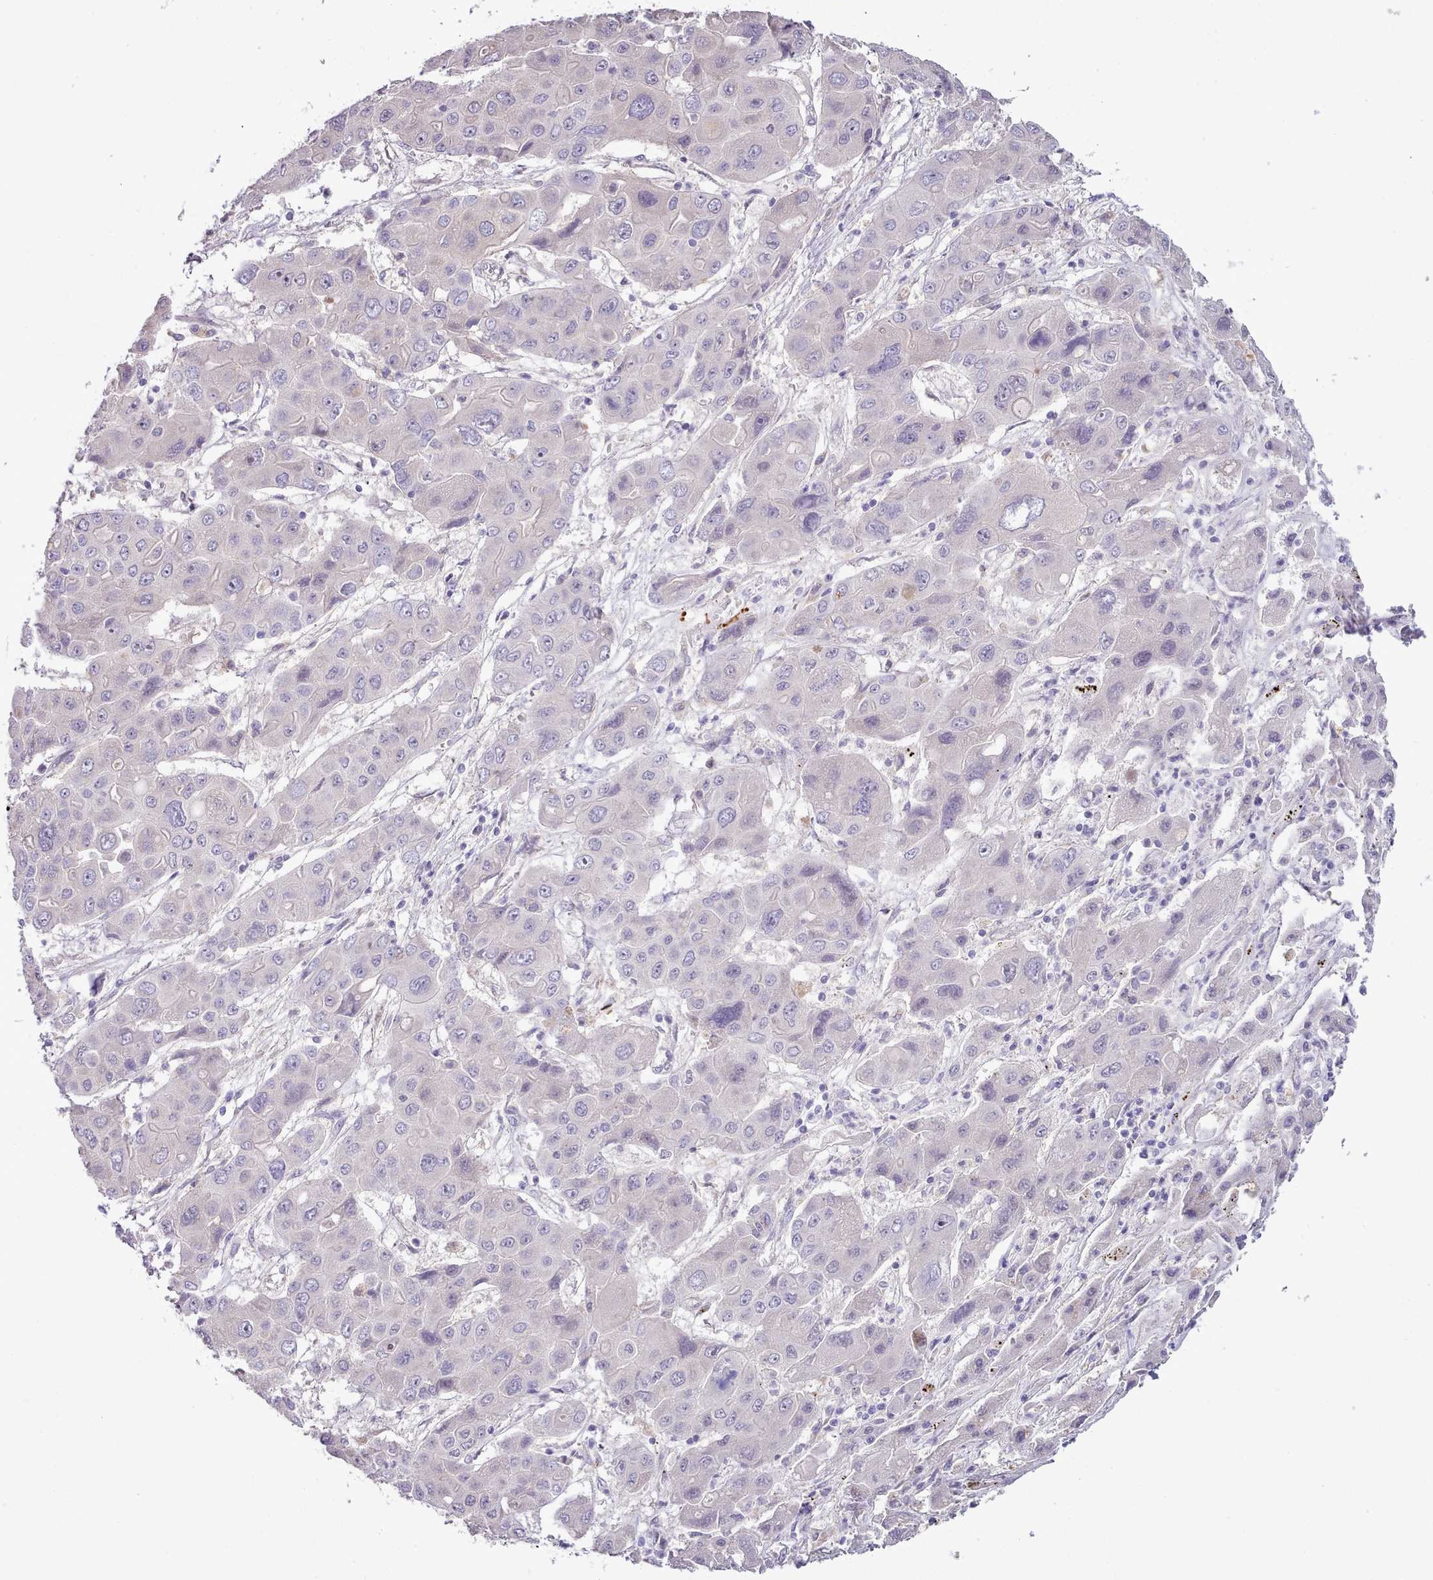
{"staining": {"intensity": "negative", "quantity": "none", "location": "none"}, "tissue": "liver cancer", "cell_type": "Tumor cells", "image_type": "cancer", "snomed": [{"axis": "morphology", "description": "Cholangiocarcinoma"}, {"axis": "topography", "description": "Liver"}], "caption": "IHC micrograph of neoplastic tissue: human liver cholangiocarcinoma stained with DAB demonstrates no significant protein expression in tumor cells.", "gene": "SETX", "patient": {"sex": "male", "age": 67}}